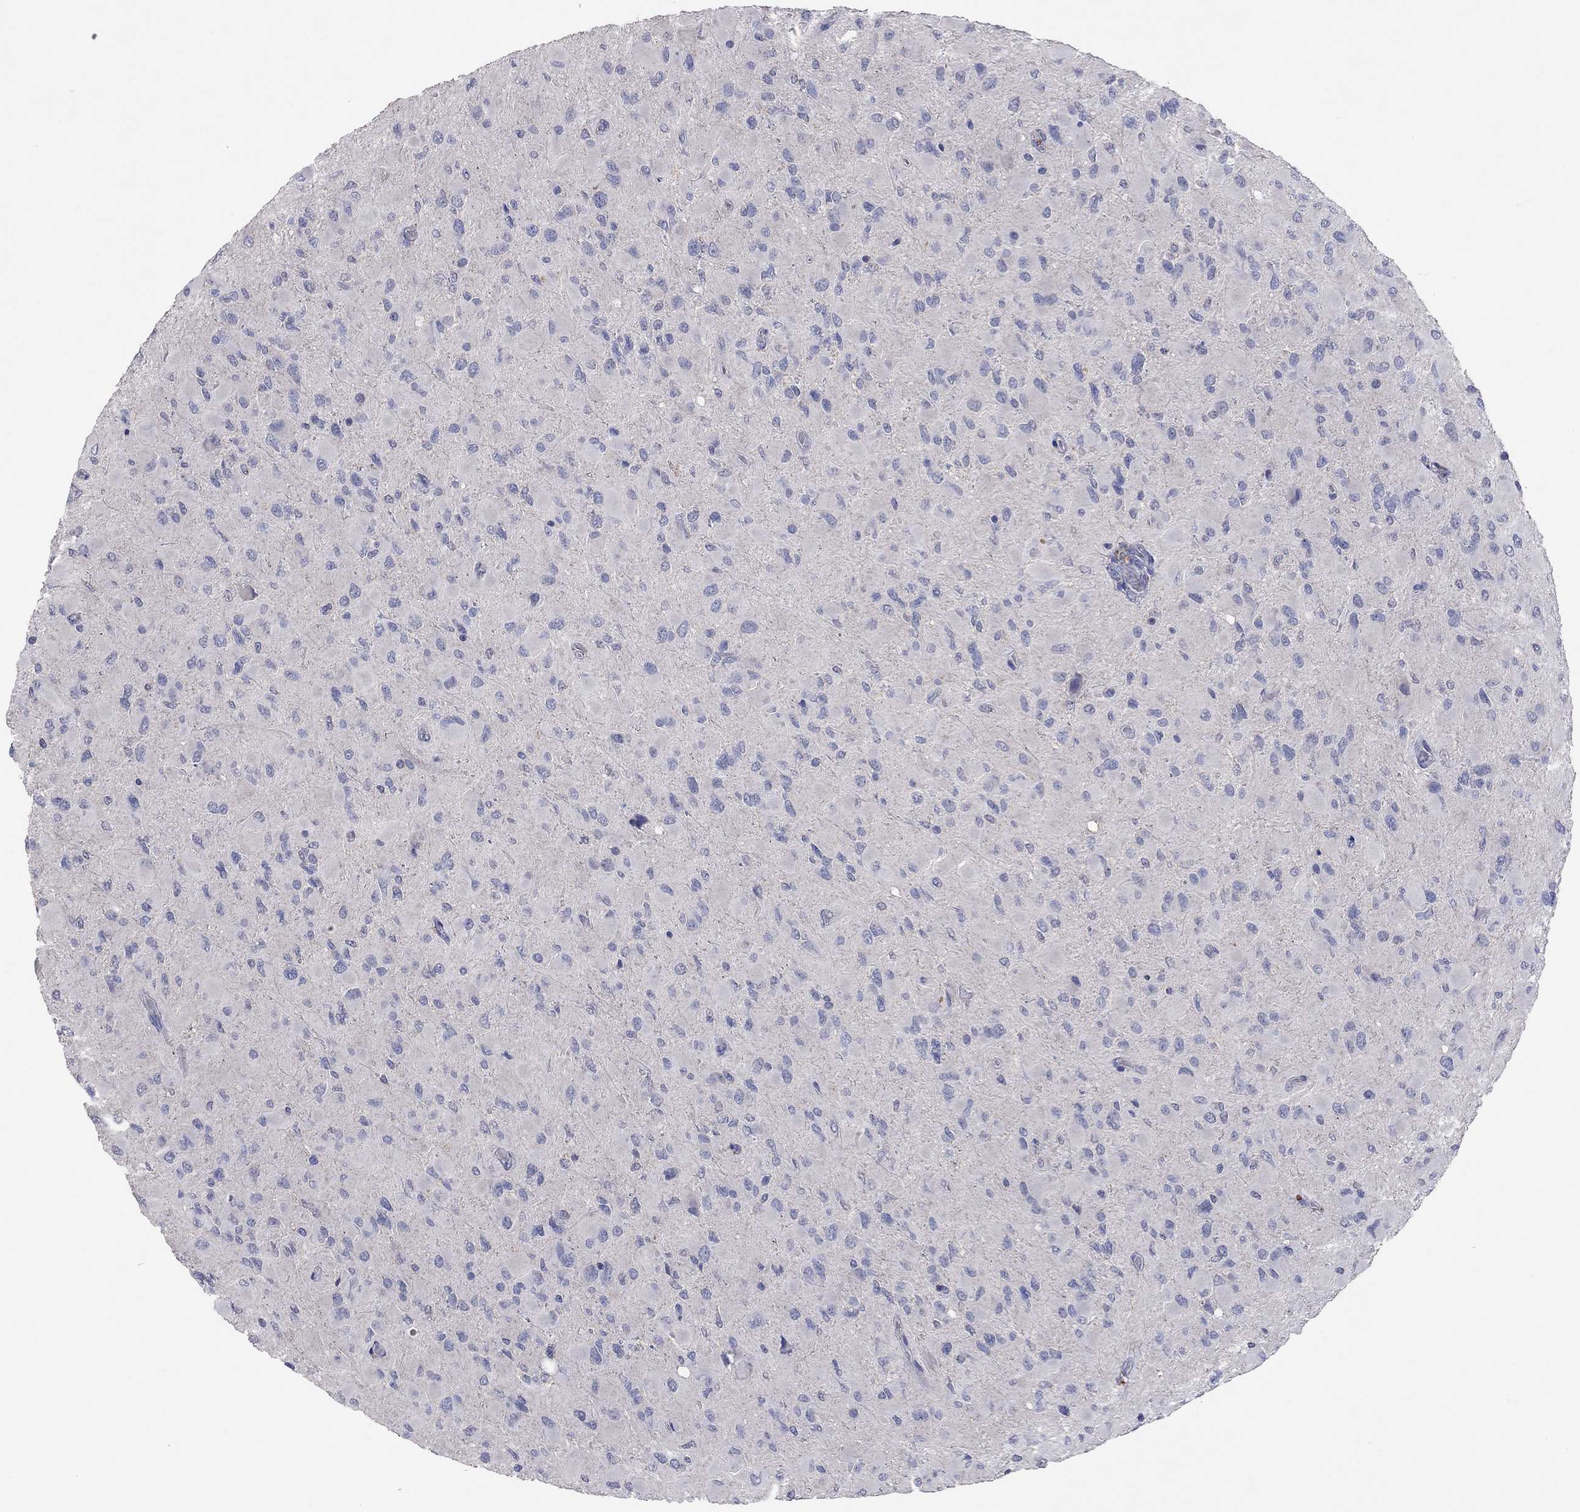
{"staining": {"intensity": "negative", "quantity": "none", "location": "none"}, "tissue": "glioma", "cell_type": "Tumor cells", "image_type": "cancer", "snomed": [{"axis": "morphology", "description": "Glioma, malignant, High grade"}, {"axis": "topography", "description": "Cerebral cortex"}], "caption": "A photomicrograph of human malignant high-grade glioma is negative for staining in tumor cells.", "gene": "MMP13", "patient": {"sex": "female", "age": 36}}